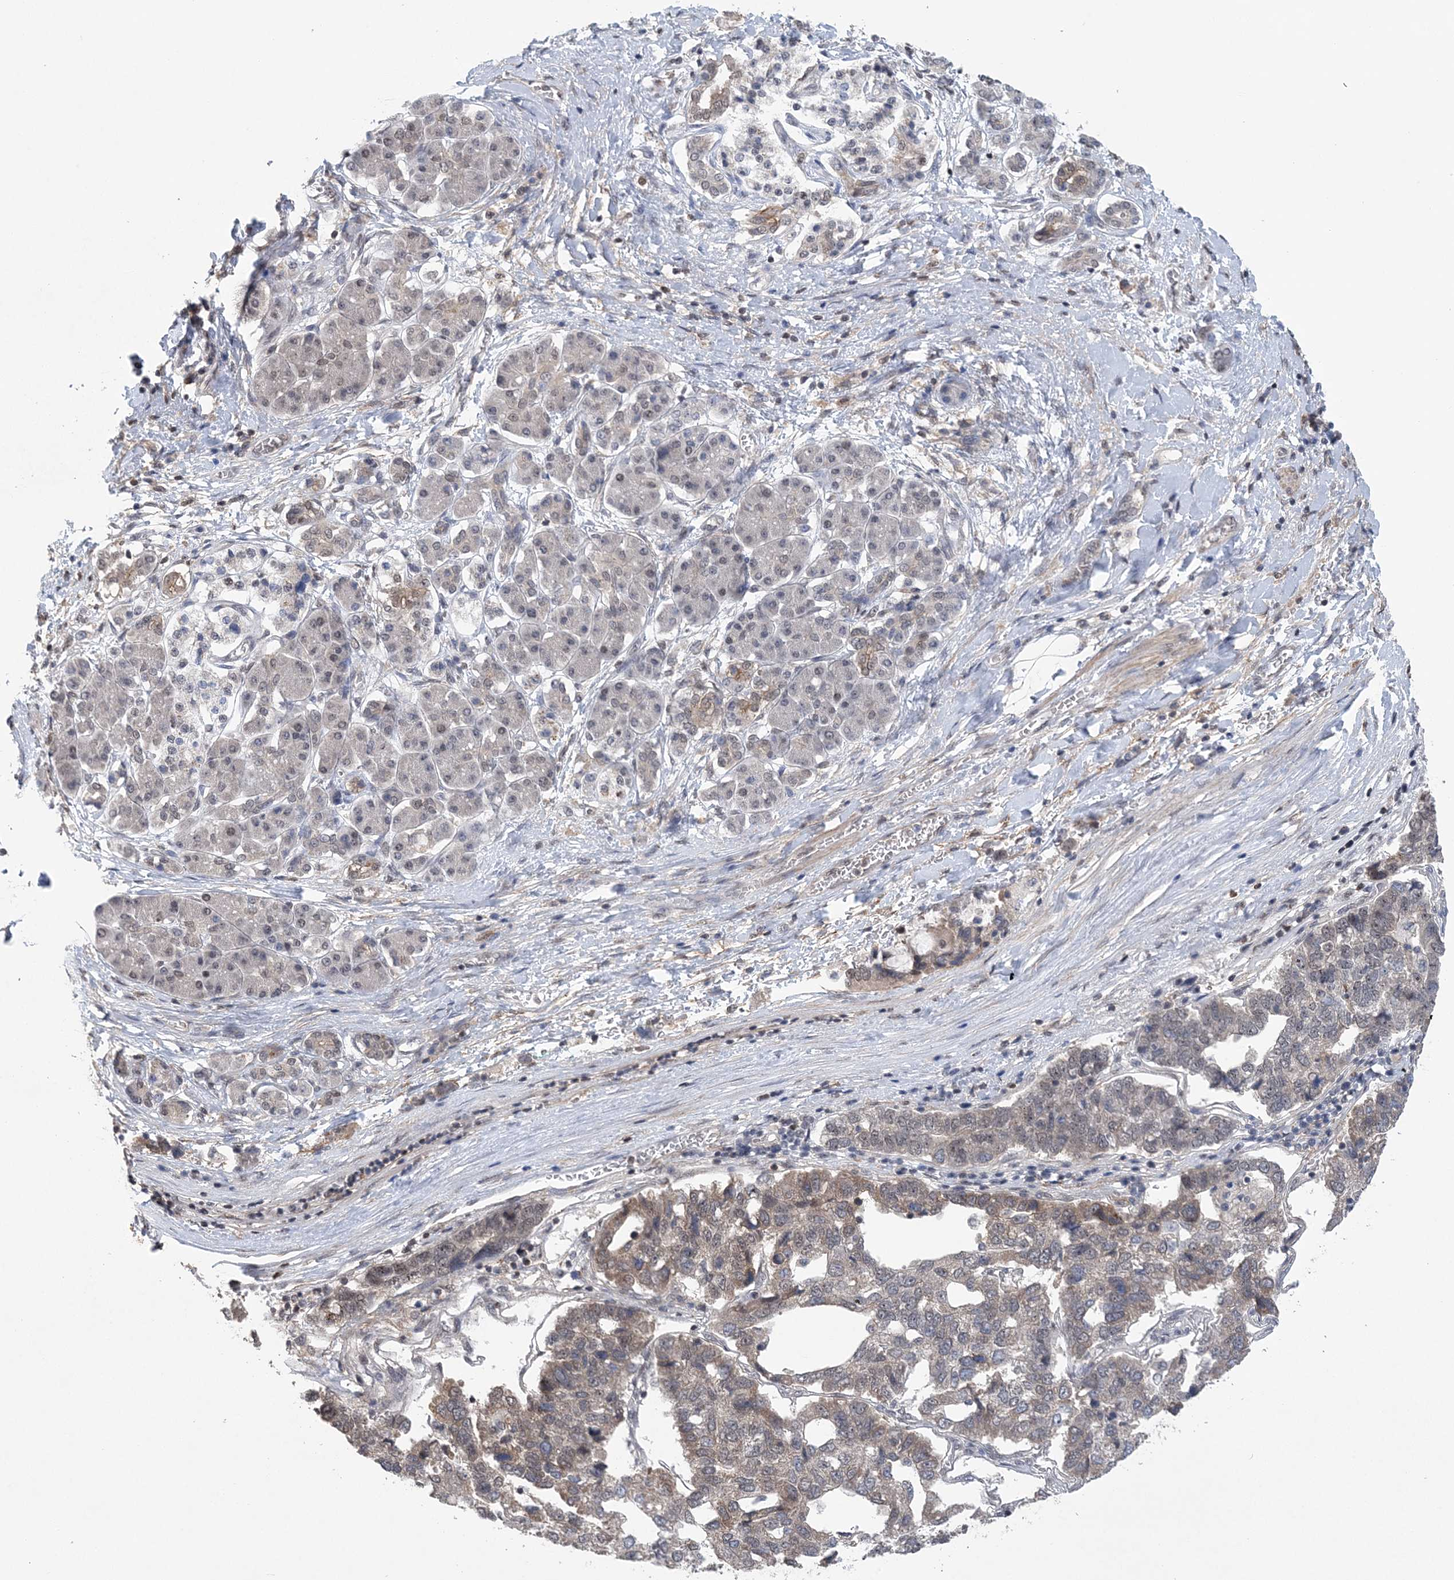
{"staining": {"intensity": "weak", "quantity": "25%-75%", "location": "cytoplasmic/membranous"}, "tissue": "pancreatic cancer", "cell_type": "Tumor cells", "image_type": "cancer", "snomed": [{"axis": "morphology", "description": "Adenocarcinoma, NOS"}, {"axis": "topography", "description": "Pancreas"}], "caption": "Immunohistochemical staining of human pancreatic cancer exhibits low levels of weak cytoplasmic/membranous staining in approximately 25%-75% of tumor cells.", "gene": "CCDC152", "patient": {"sex": "female", "age": 61}}